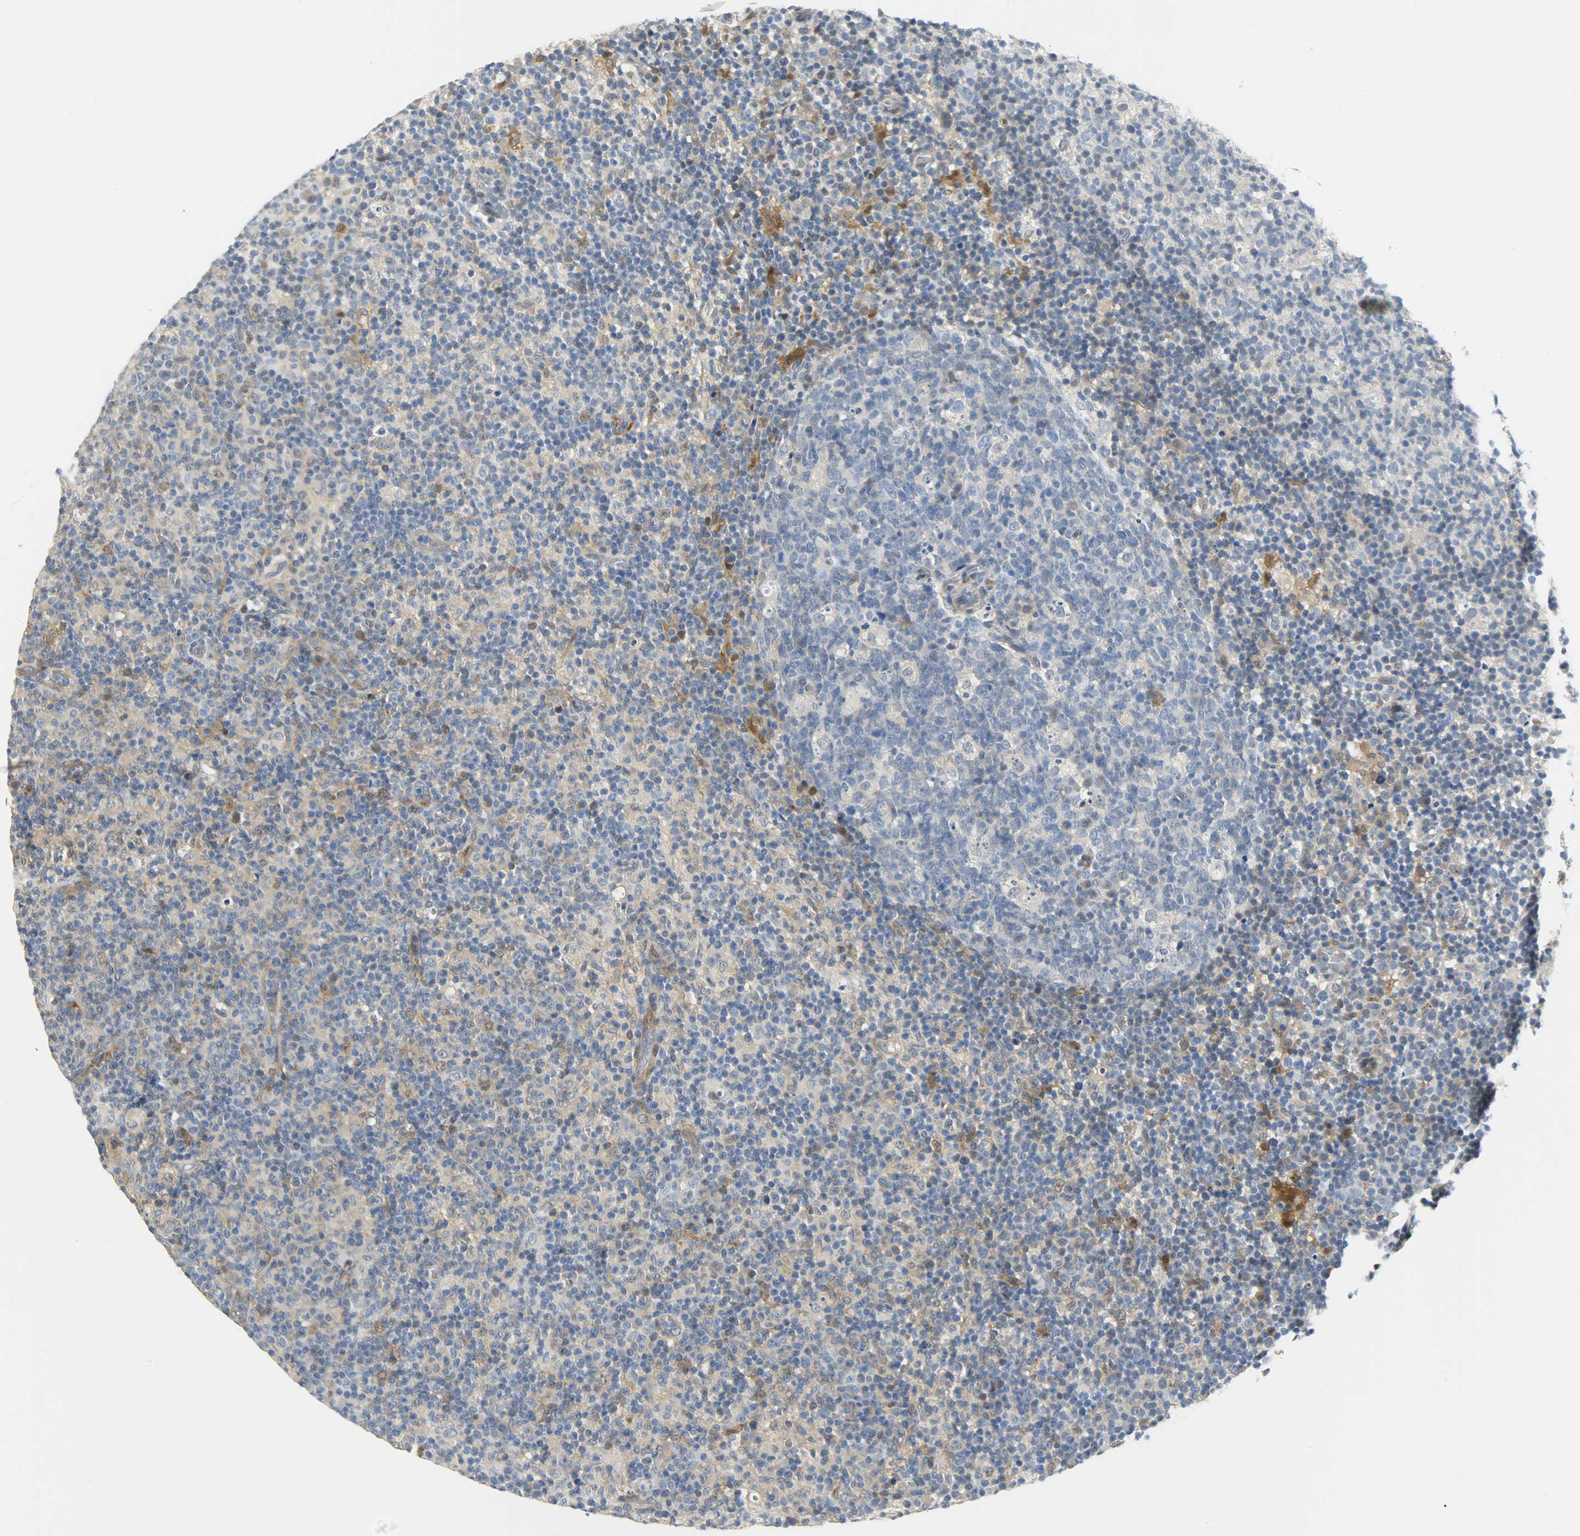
{"staining": {"intensity": "negative", "quantity": "none", "location": "none"}, "tissue": "lymph node", "cell_type": "Germinal center cells", "image_type": "normal", "snomed": [{"axis": "morphology", "description": "Normal tissue, NOS"}, {"axis": "morphology", "description": "Inflammation, NOS"}, {"axis": "topography", "description": "Lymph node"}], "caption": "The histopathology image reveals no significant expression in germinal center cells of lymph node.", "gene": "EIF4EBP1", "patient": {"sex": "male", "age": 55}}